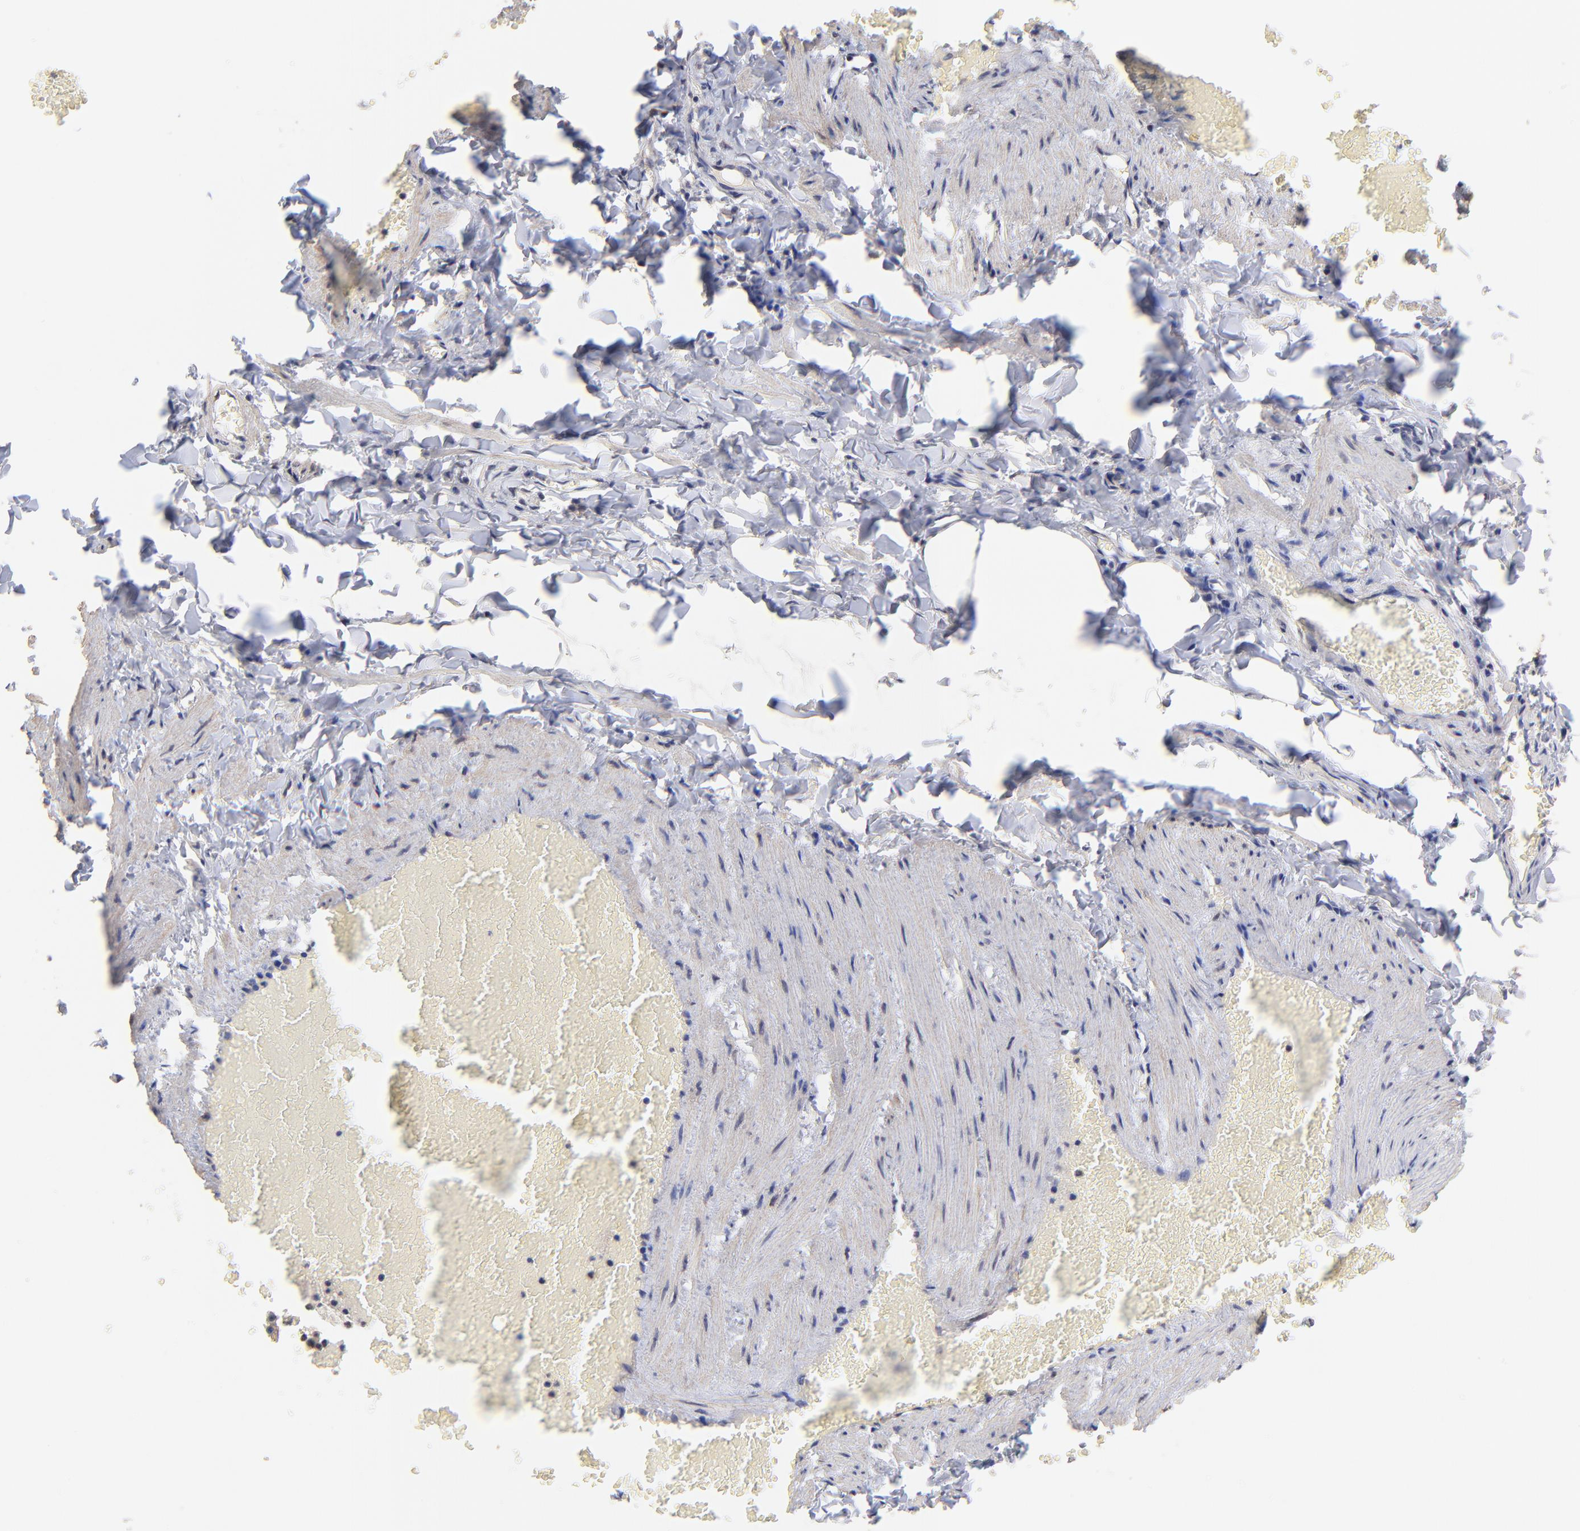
{"staining": {"intensity": "weak", "quantity": "25%-75%", "location": "cytoplasmic/membranous"}, "tissue": "adipose tissue", "cell_type": "Adipocytes", "image_type": "normal", "snomed": [{"axis": "morphology", "description": "Normal tissue, NOS"}, {"axis": "topography", "description": "Vascular tissue"}], "caption": "Immunohistochemistry (IHC) micrograph of benign adipose tissue: human adipose tissue stained using IHC demonstrates low levels of weak protein expression localized specifically in the cytoplasmic/membranous of adipocytes, appearing as a cytoplasmic/membranous brown color.", "gene": "BAIAP2L2", "patient": {"sex": "male", "age": 41}}